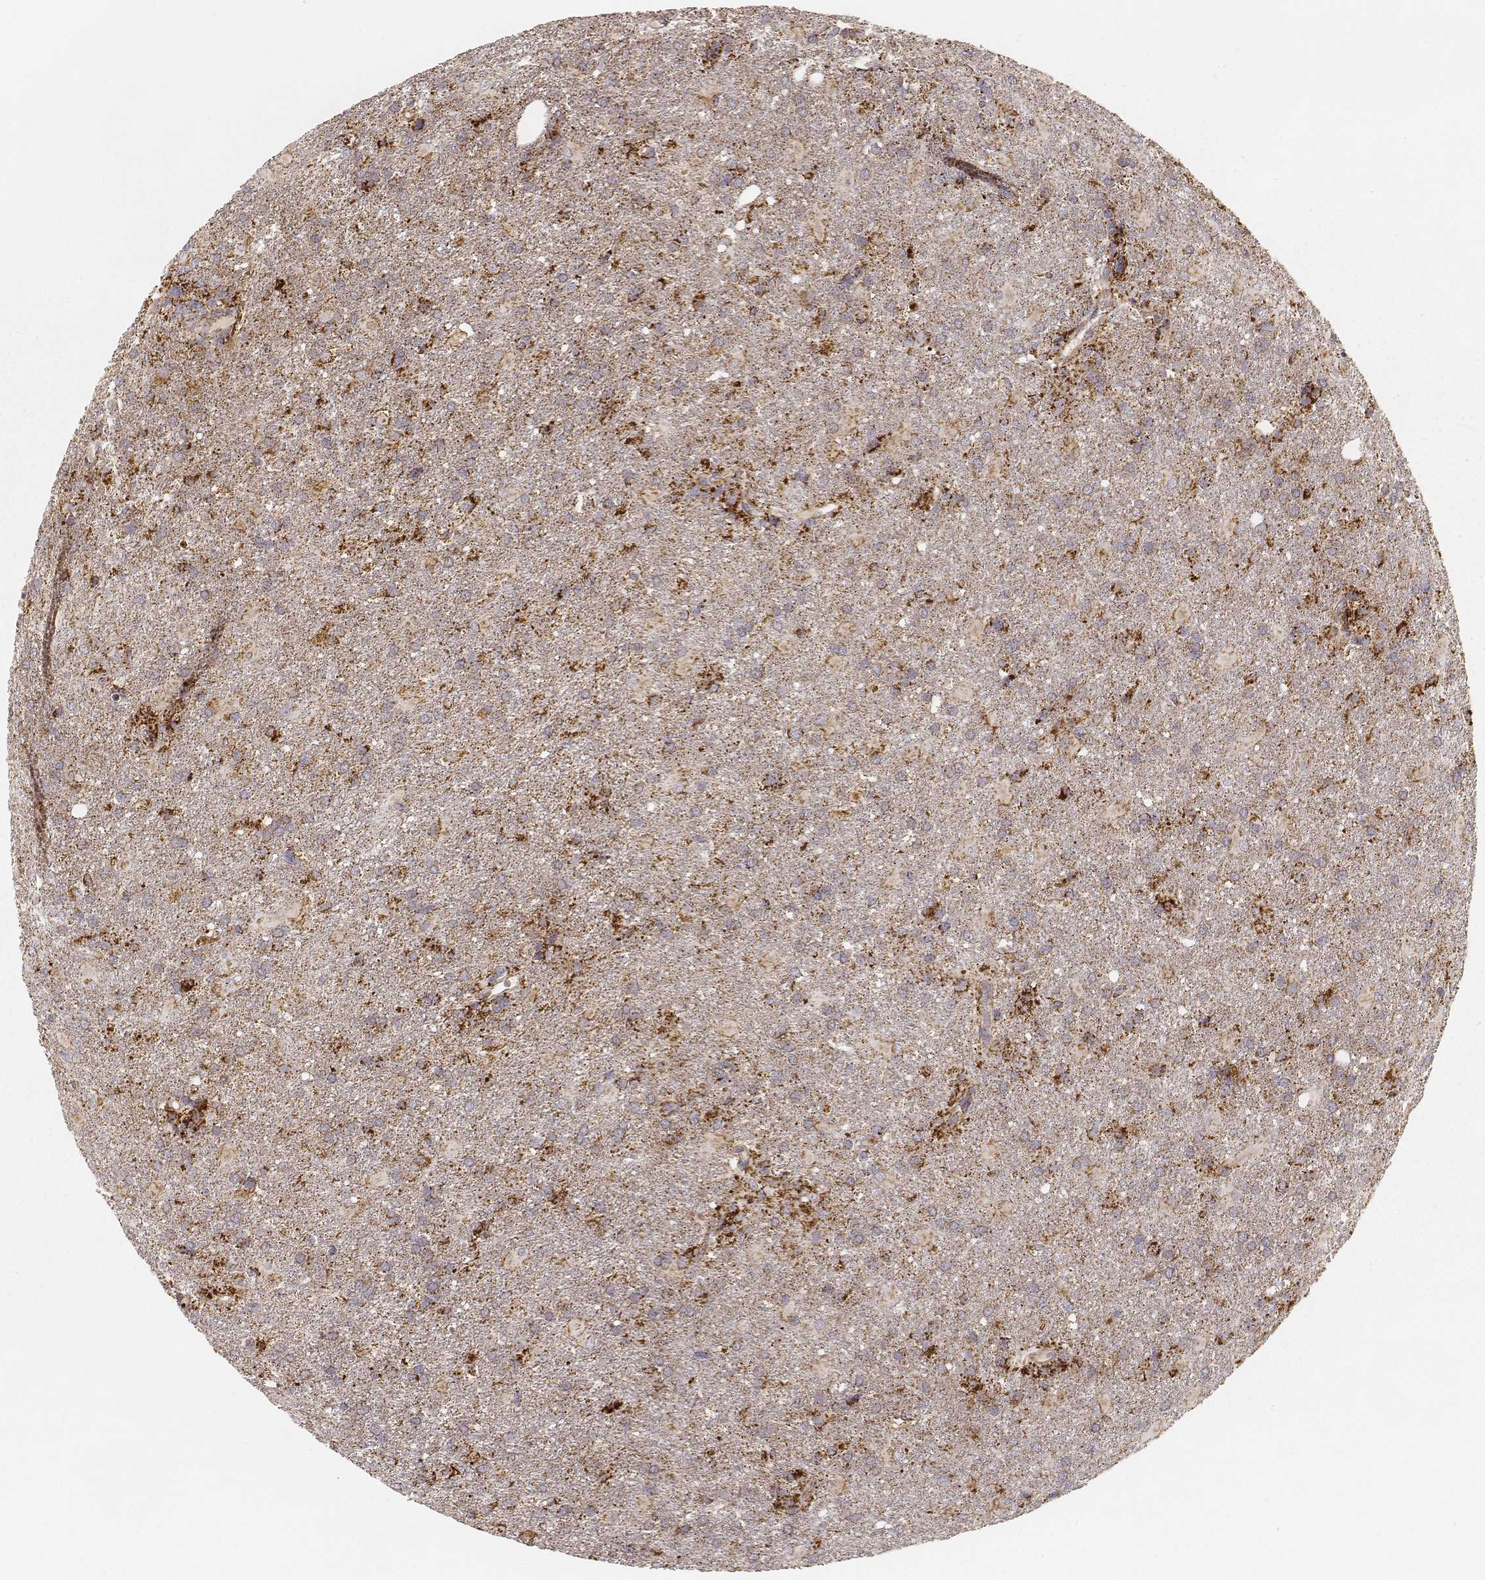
{"staining": {"intensity": "moderate", "quantity": "25%-75%", "location": "cytoplasmic/membranous"}, "tissue": "glioma", "cell_type": "Tumor cells", "image_type": "cancer", "snomed": [{"axis": "morphology", "description": "Glioma, malignant, High grade"}, {"axis": "topography", "description": "Brain"}], "caption": "IHC of glioma shows medium levels of moderate cytoplasmic/membranous positivity in approximately 25%-75% of tumor cells. The protein of interest is shown in brown color, while the nuclei are stained blue.", "gene": "CS", "patient": {"sex": "male", "age": 68}}